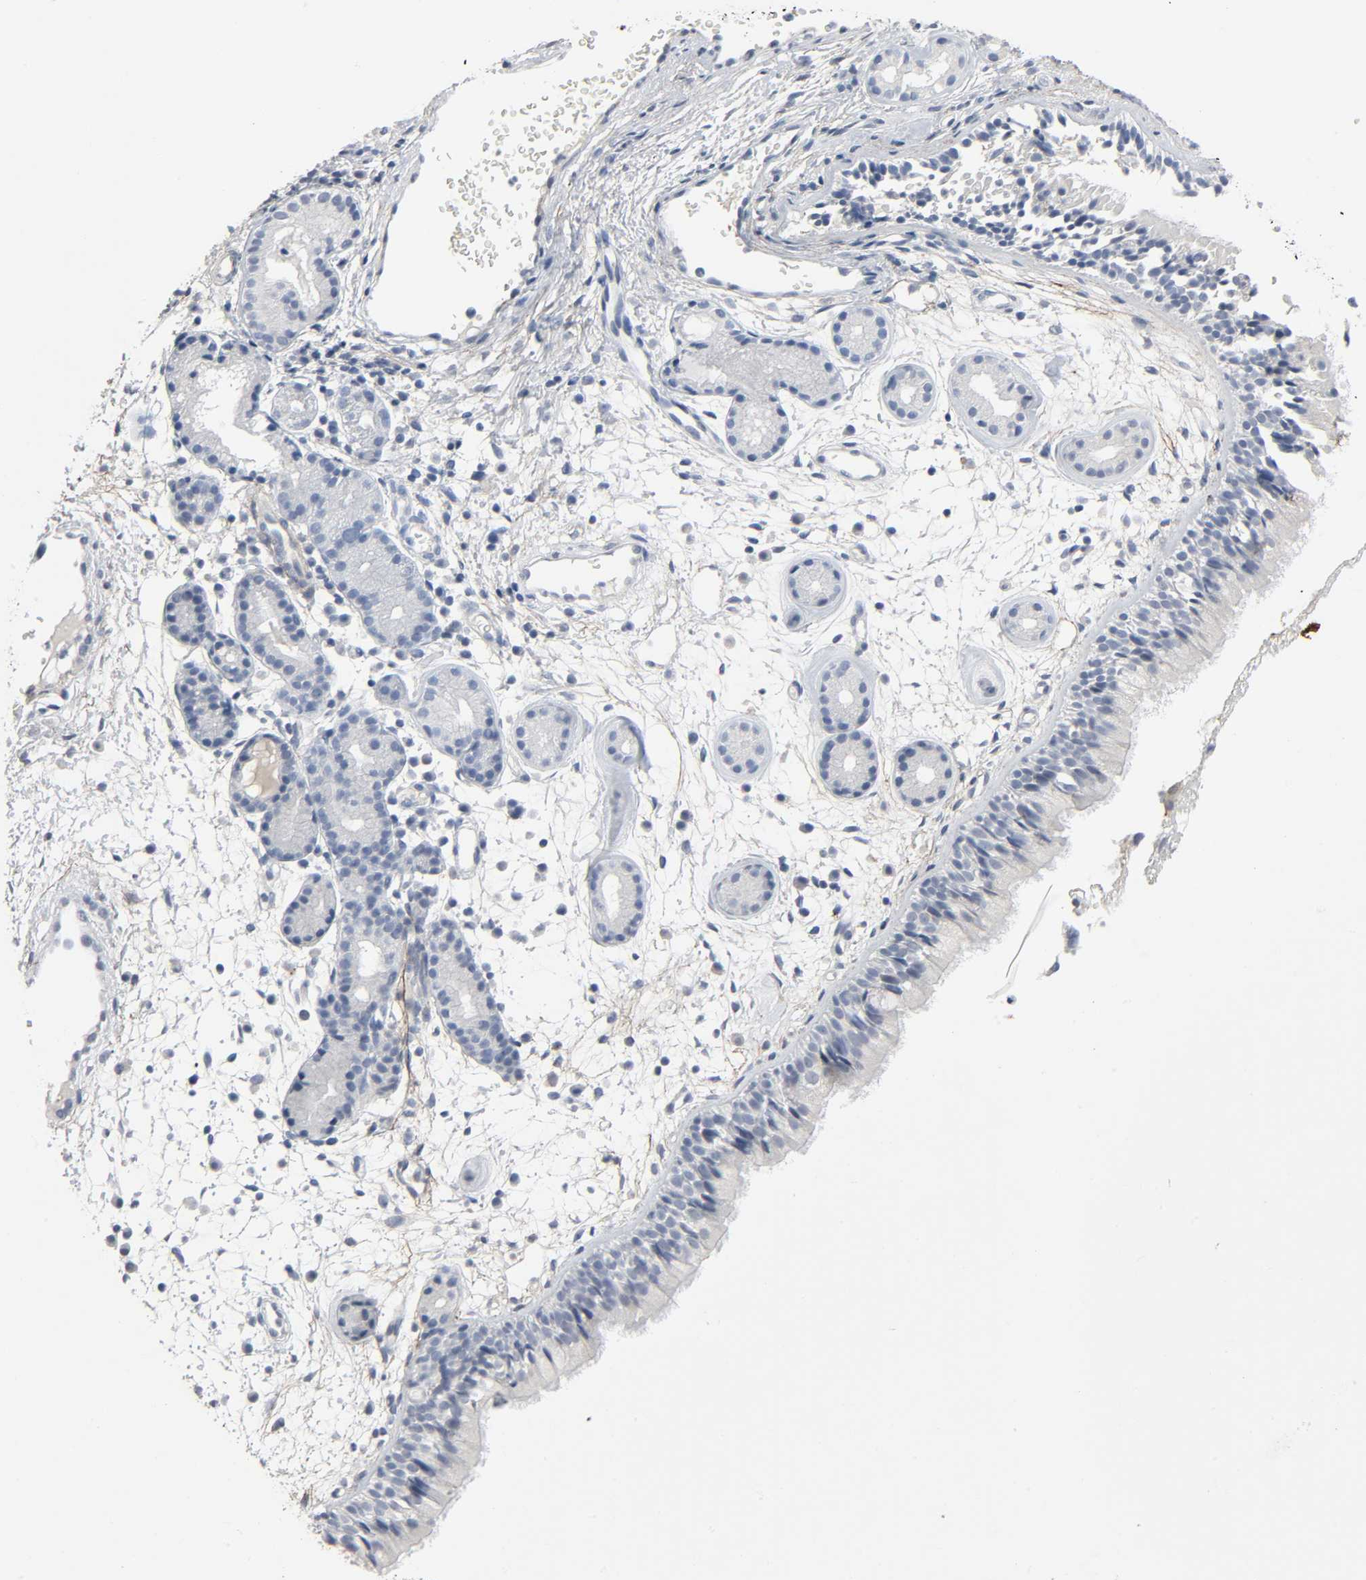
{"staining": {"intensity": "negative", "quantity": "none", "location": "none"}, "tissue": "nasopharynx", "cell_type": "Respiratory epithelial cells", "image_type": "normal", "snomed": [{"axis": "morphology", "description": "Normal tissue, NOS"}, {"axis": "morphology", "description": "Inflammation, NOS"}, {"axis": "topography", "description": "Nasopharynx"}], "caption": "High magnification brightfield microscopy of normal nasopharynx stained with DAB (brown) and counterstained with hematoxylin (blue): respiratory epithelial cells show no significant staining. Nuclei are stained in blue.", "gene": "FBLN5", "patient": {"sex": "female", "age": 55}}